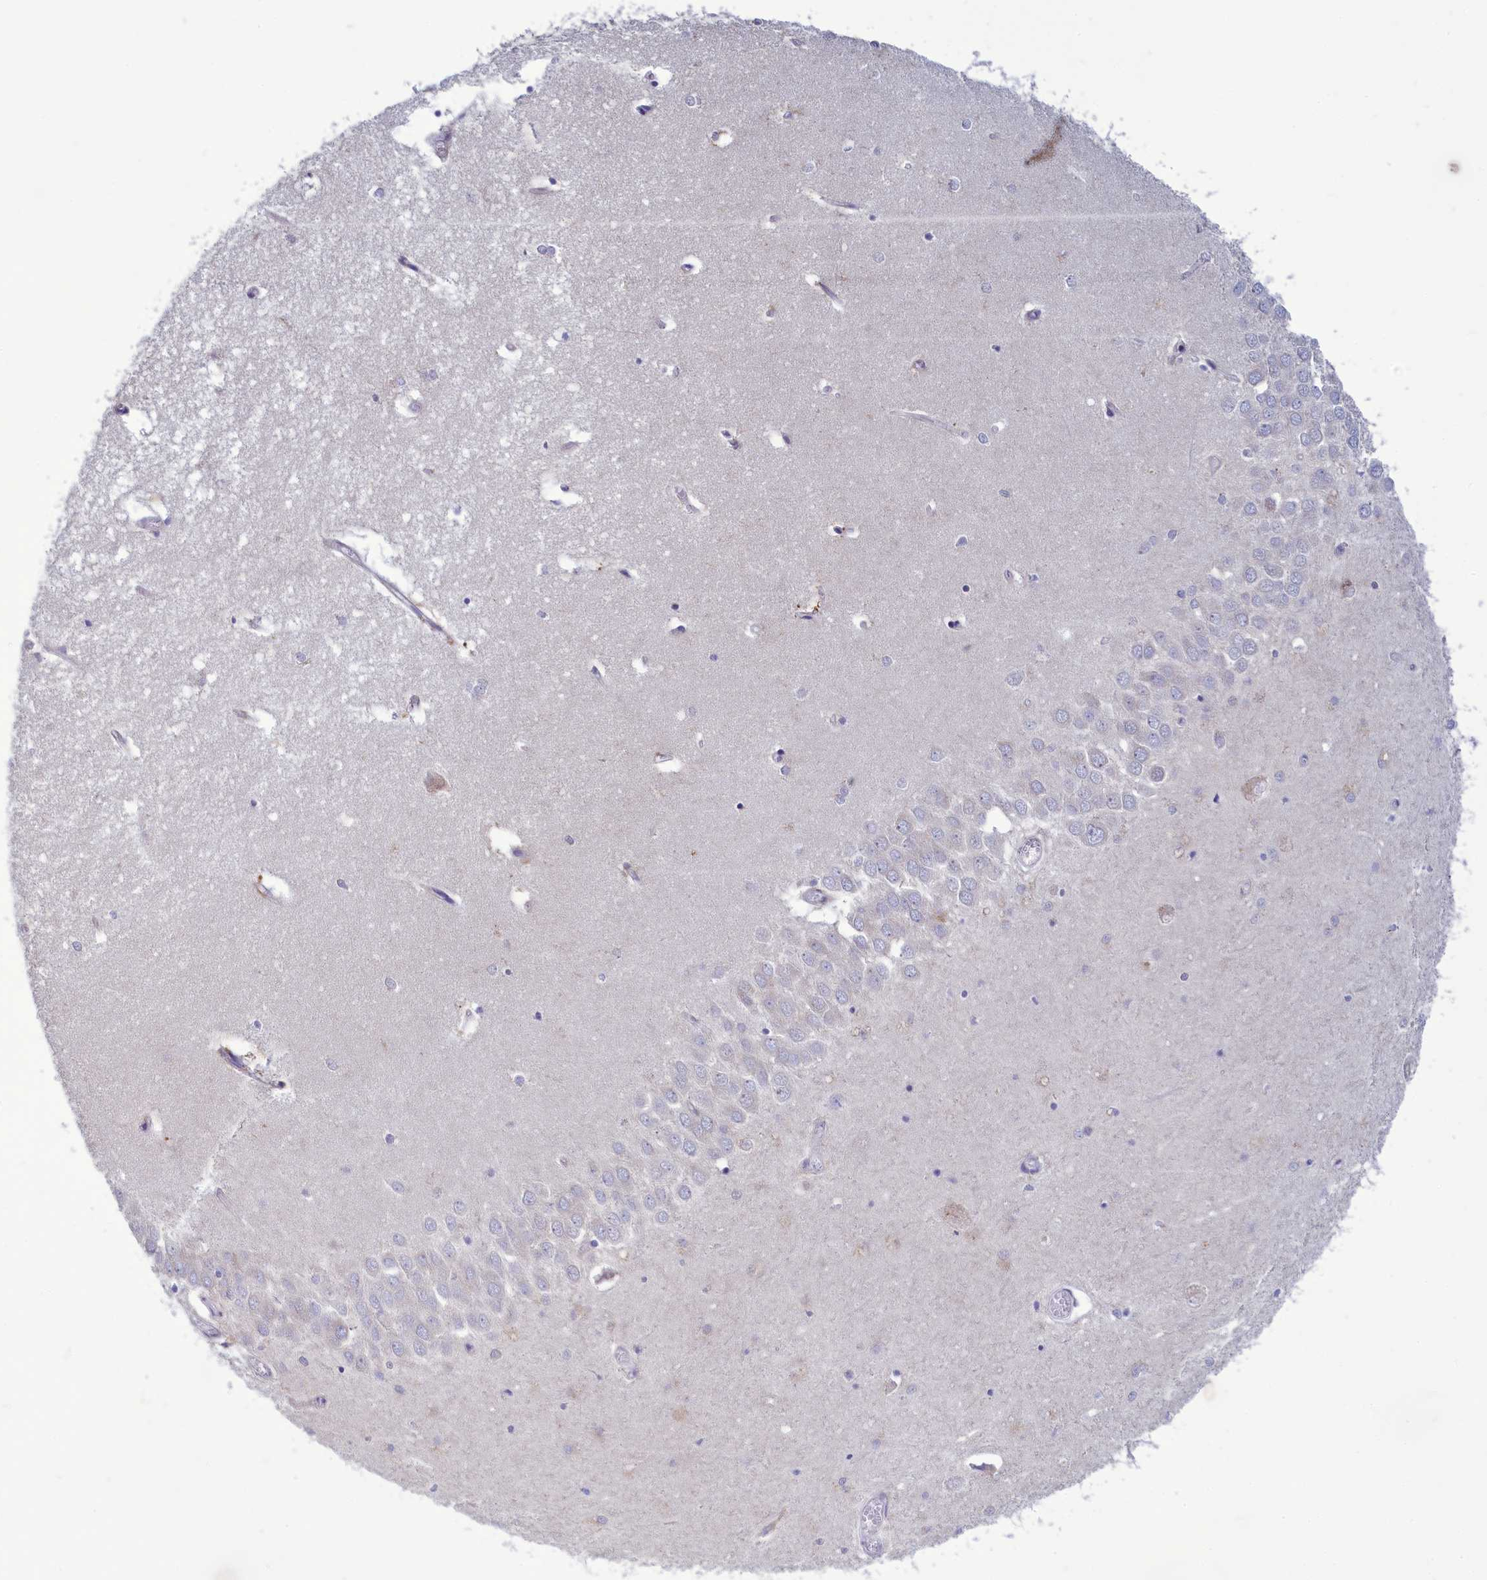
{"staining": {"intensity": "negative", "quantity": "none", "location": "none"}, "tissue": "hippocampus", "cell_type": "Glial cells", "image_type": "normal", "snomed": [{"axis": "morphology", "description": "Normal tissue, NOS"}, {"axis": "topography", "description": "Hippocampus"}], "caption": "High power microscopy image of an immunohistochemistry (IHC) photomicrograph of benign hippocampus, revealing no significant staining in glial cells.", "gene": "CENATAC", "patient": {"sex": "male", "age": 70}}